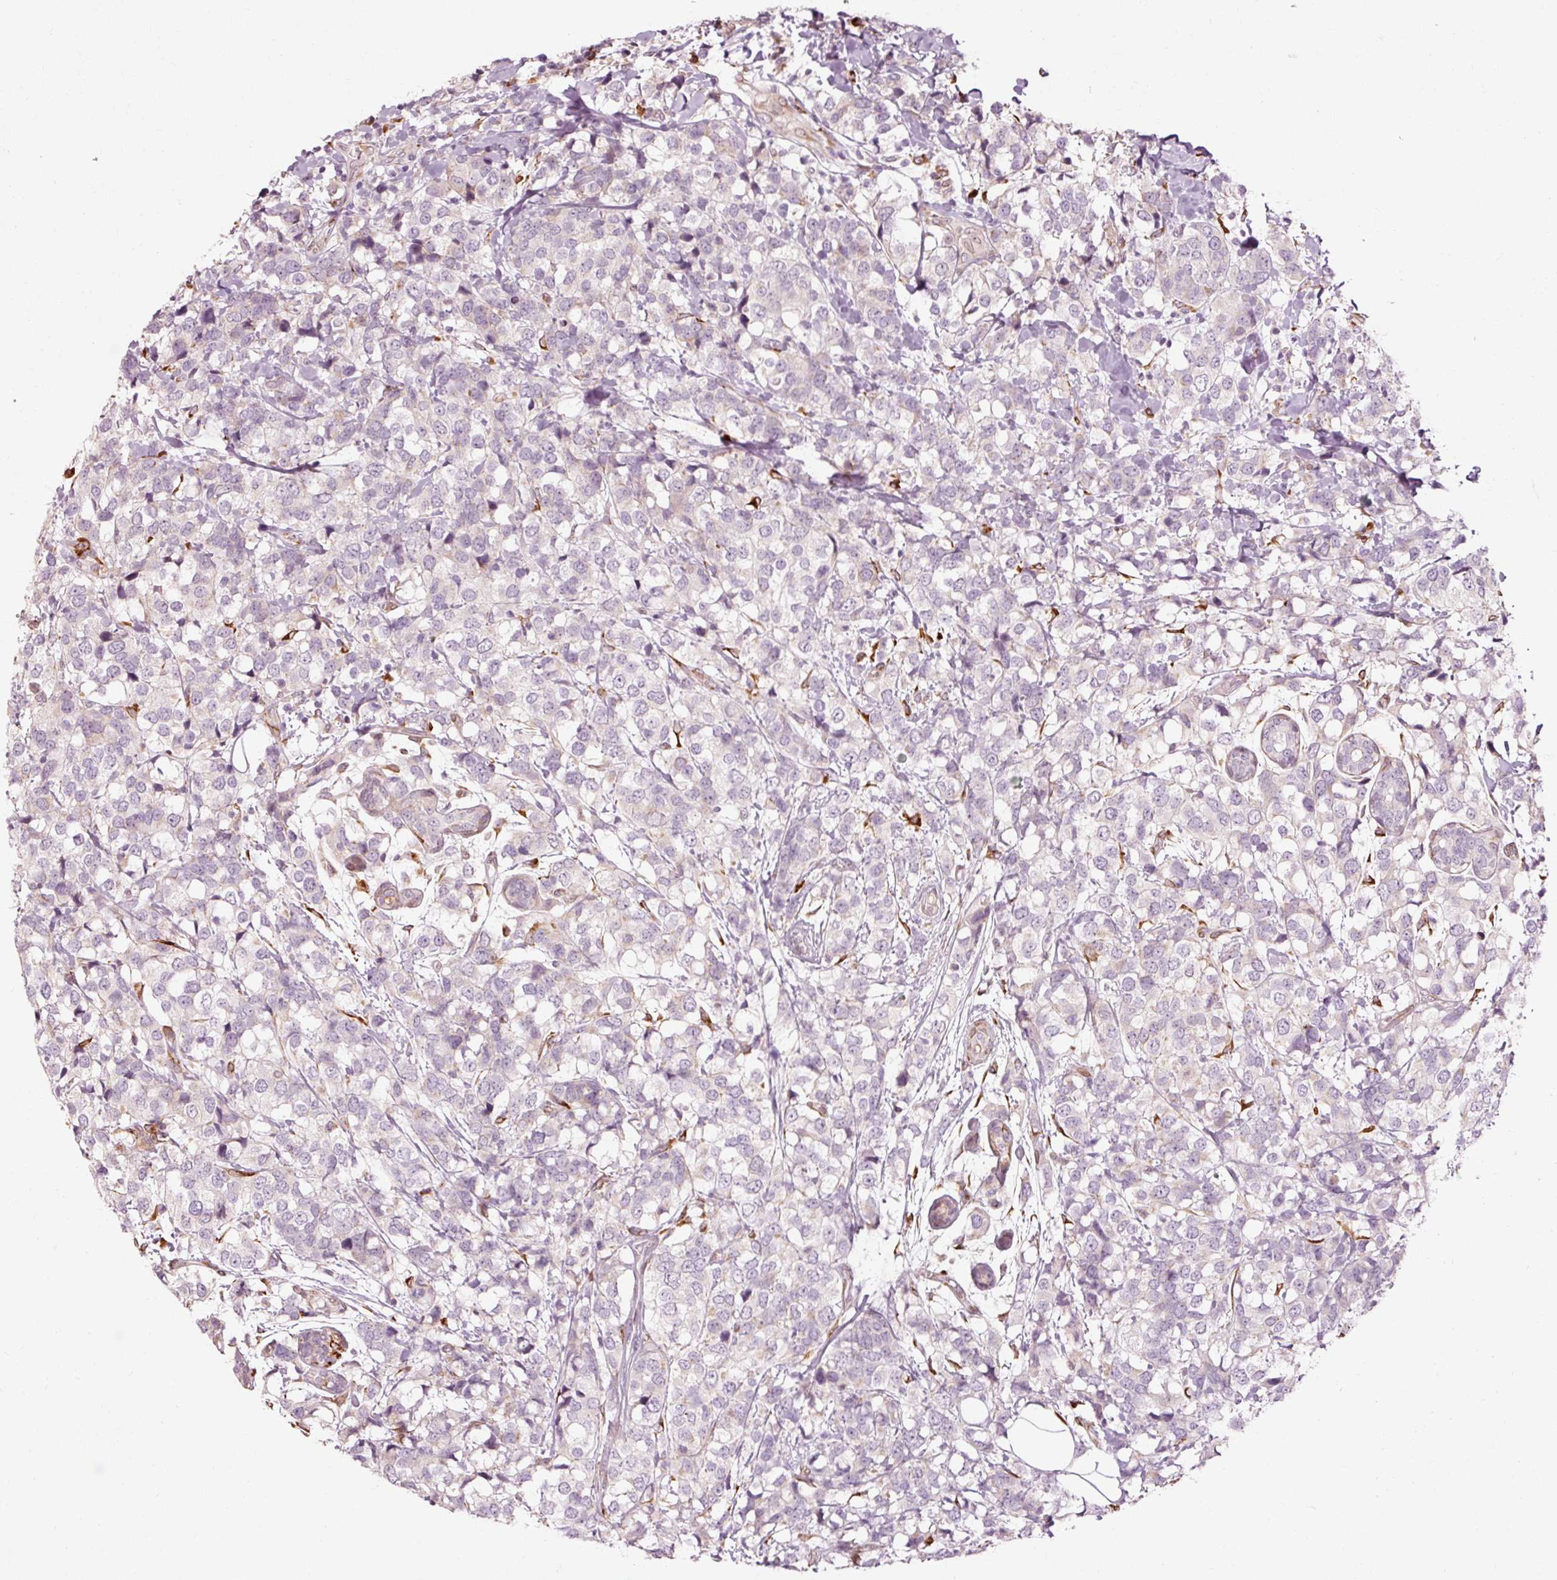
{"staining": {"intensity": "negative", "quantity": "none", "location": "none"}, "tissue": "breast cancer", "cell_type": "Tumor cells", "image_type": "cancer", "snomed": [{"axis": "morphology", "description": "Lobular carcinoma"}, {"axis": "topography", "description": "Breast"}], "caption": "The histopathology image demonstrates no staining of tumor cells in breast lobular carcinoma.", "gene": "RGPD5", "patient": {"sex": "female", "age": 59}}